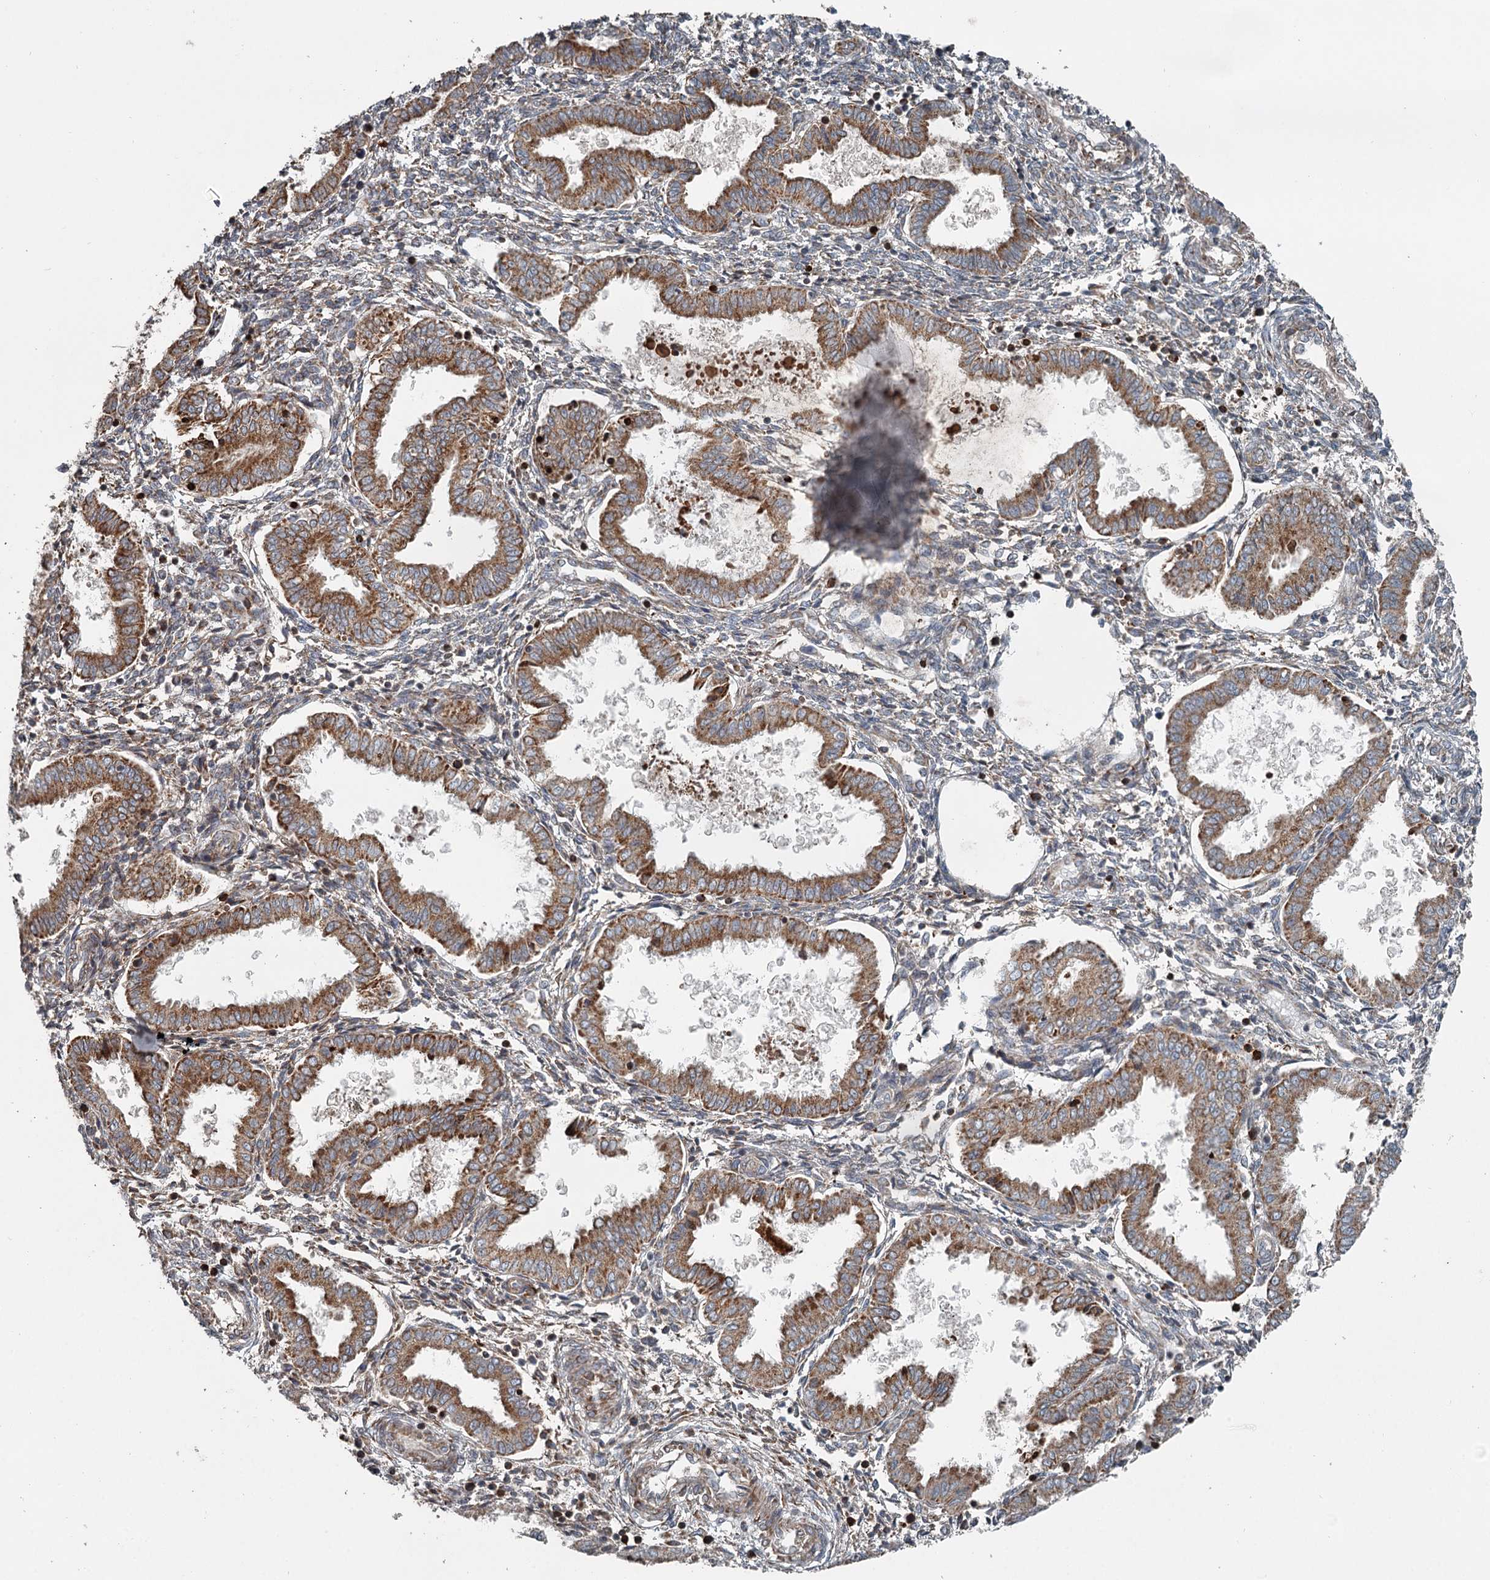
{"staining": {"intensity": "weak", "quantity": "25%-75%", "location": "cytoplasmic/membranous"}, "tissue": "endometrium", "cell_type": "Cells in endometrial stroma", "image_type": "normal", "snomed": [{"axis": "morphology", "description": "Normal tissue, NOS"}, {"axis": "topography", "description": "Endometrium"}], "caption": "Immunohistochemical staining of benign human endometrium reveals weak cytoplasmic/membranous protein staining in approximately 25%-75% of cells in endometrial stroma.", "gene": "RASSF8", "patient": {"sex": "female", "age": 33}}